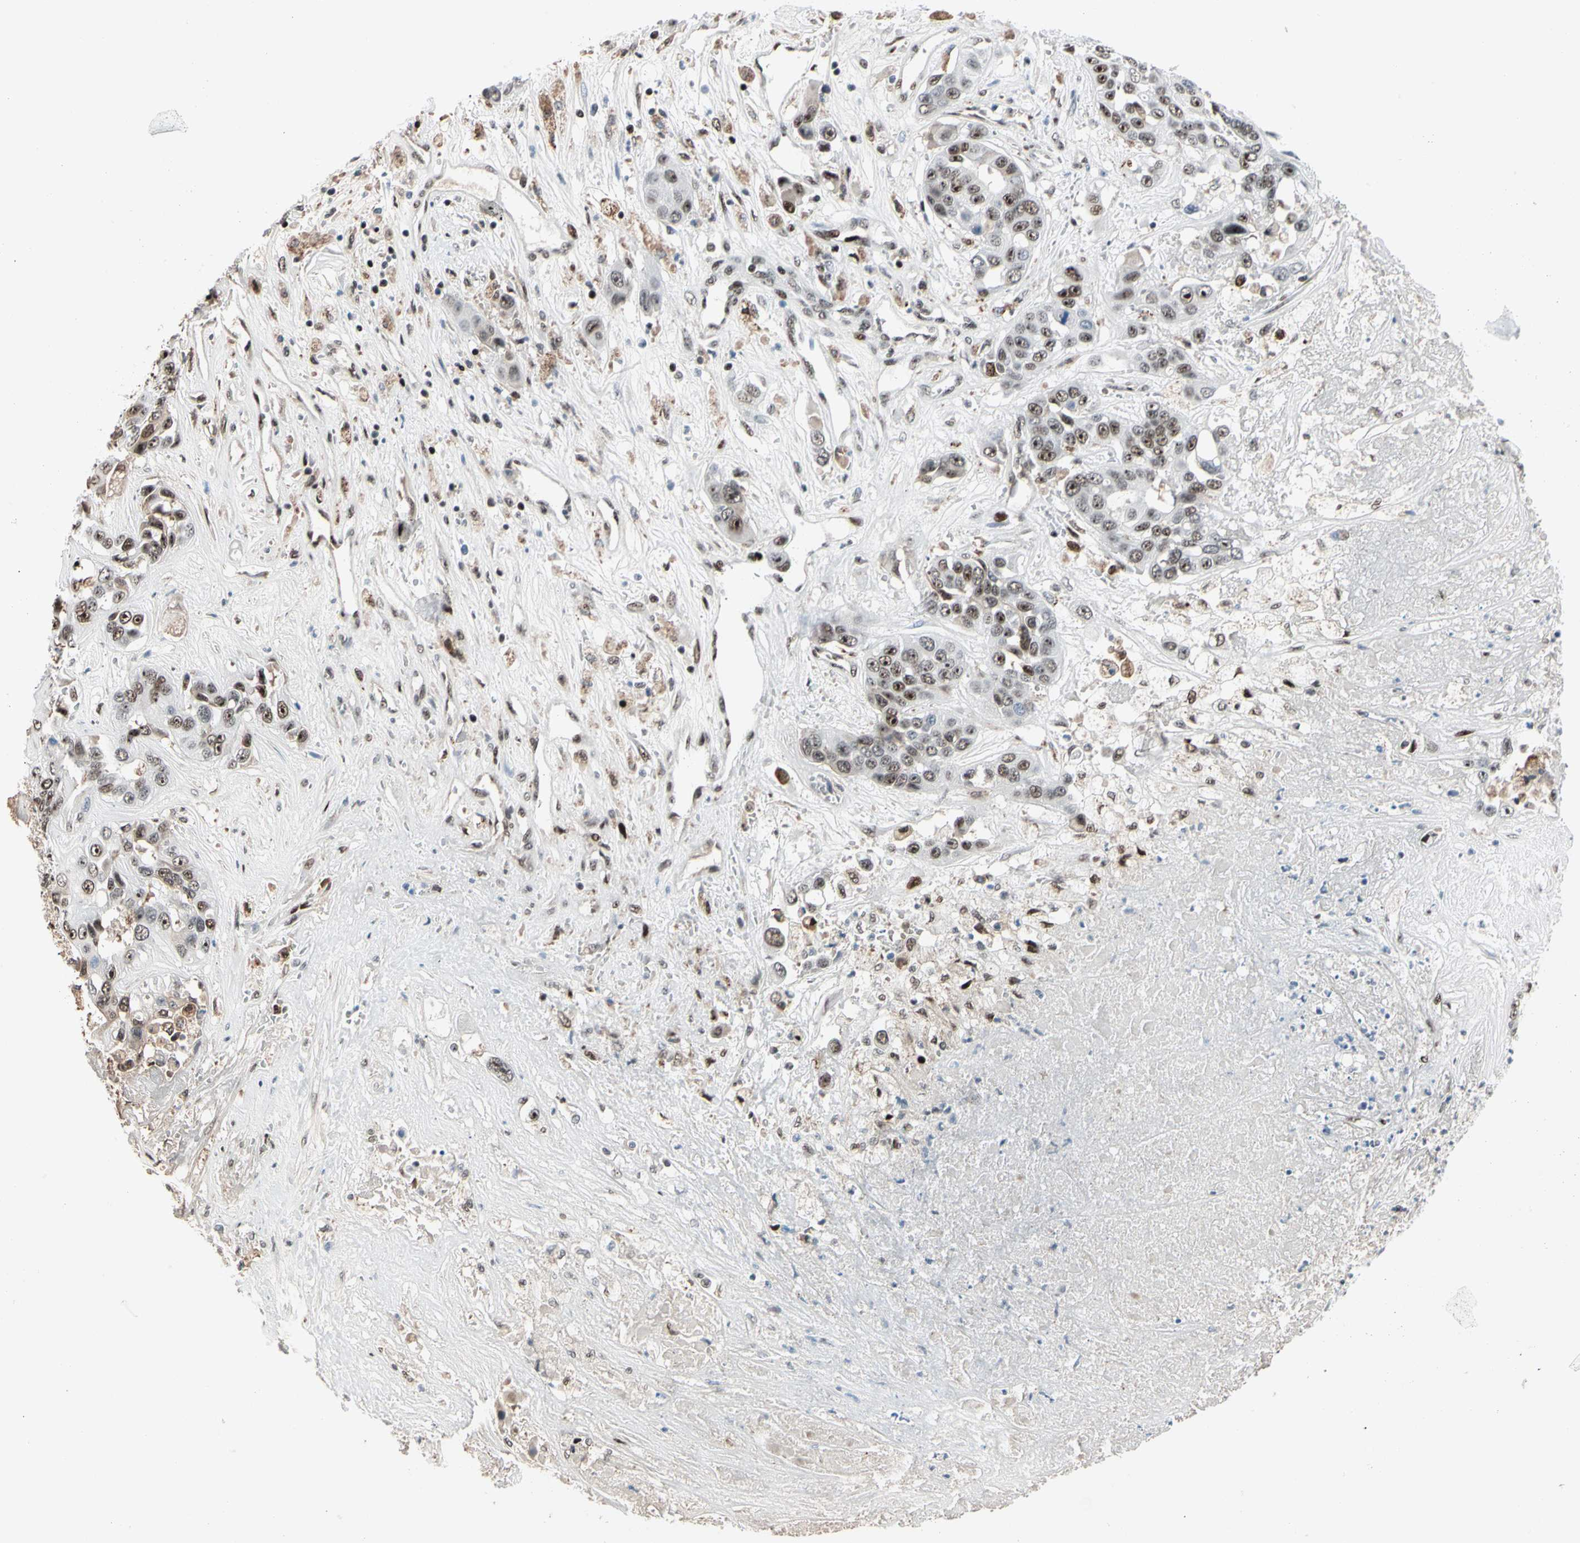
{"staining": {"intensity": "moderate", "quantity": "25%-75%", "location": "nuclear"}, "tissue": "liver cancer", "cell_type": "Tumor cells", "image_type": "cancer", "snomed": [{"axis": "morphology", "description": "Cholangiocarcinoma"}, {"axis": "topography", "description": "Liver"}], "caption": "Human liver cancer stained with a brown dye displays moderate nuclear positive staining in approximately 25%-75% of tumor cells.", "gene": "FOXO3", "patient": {"sex": "female", "age": 52}}